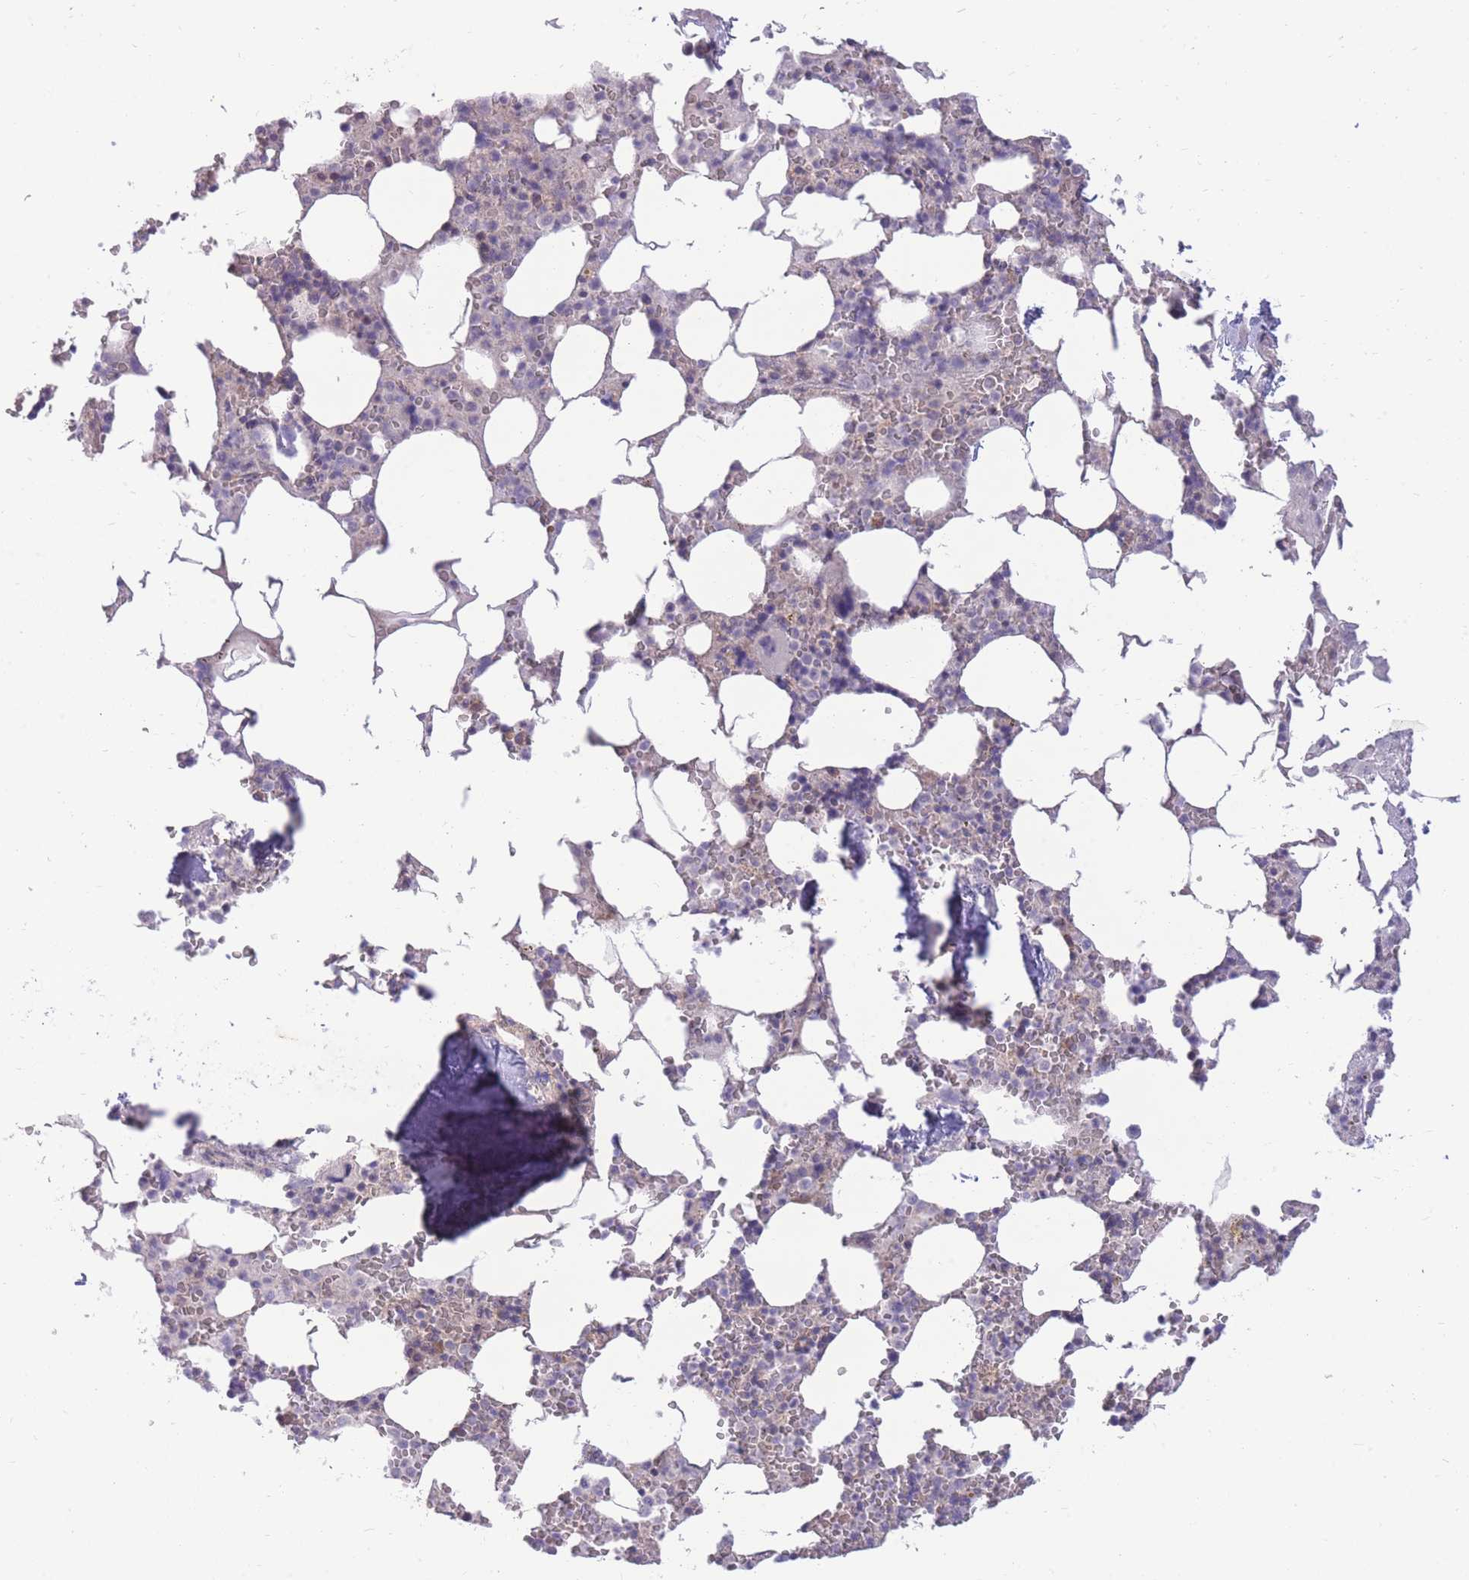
{"staining": {"intensity": "weak", "quantity": "<25%", "location": "cytoplasmic/membranous"}, "tissue": "bone marrow", "cell_type": "Hematopoietic cells", "image_type": "normal", "snomed": [{"axis": "morphology", "description": "Normal tissue, NOS"}, {"axis": "topography", "description": "Bone marrow"}], "caption": "This is an IHC photomicrograph of benign human bone marrow. There is no staining in hematopoietic cells.", "gene": "RIC8A", "patient": {"sex": "male", "age": 64}}